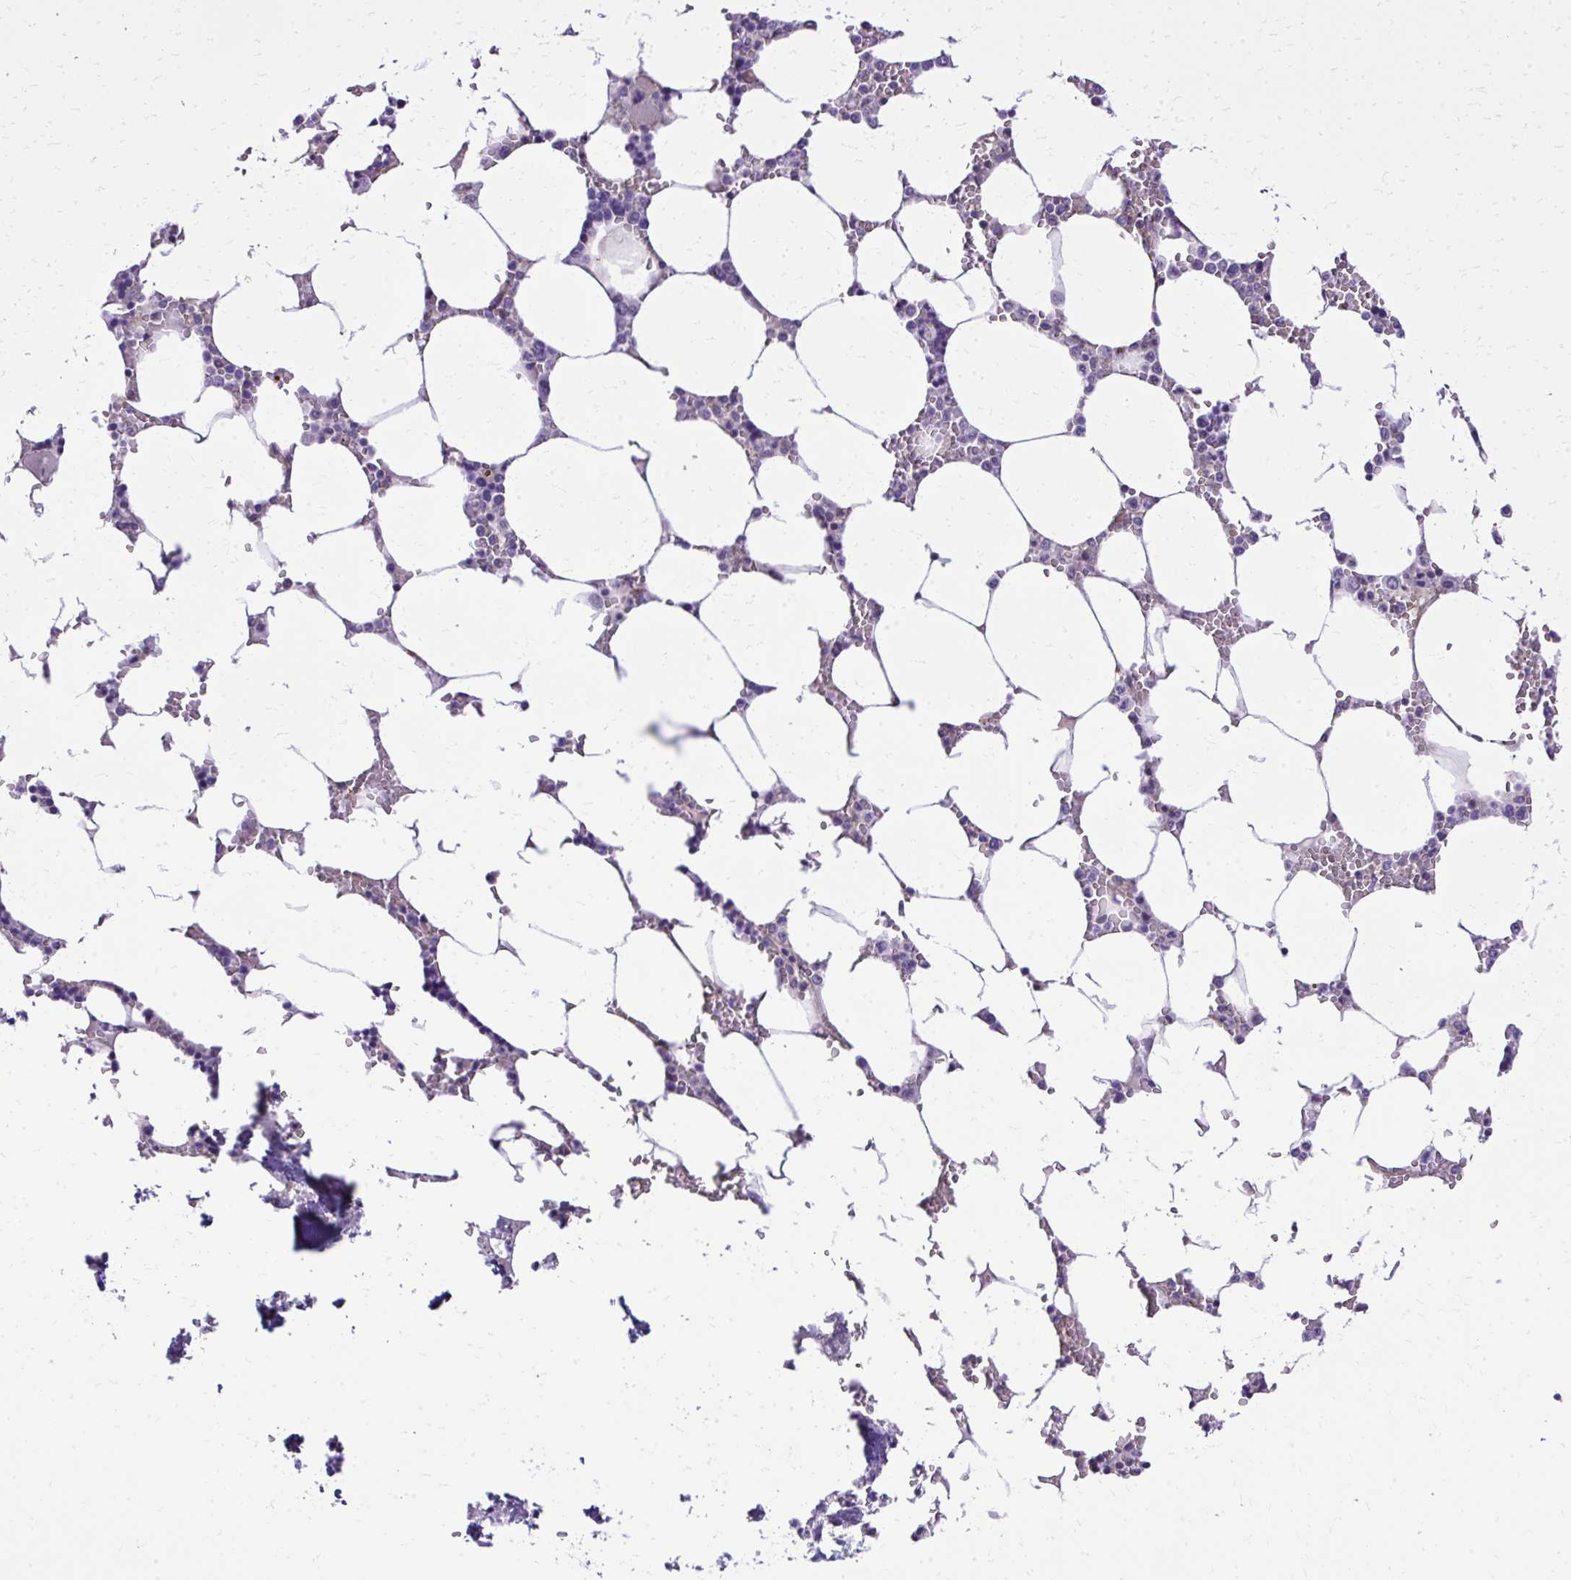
{"staining": {"intensity": "negative", "quantity": "none", "location": "none"}, "tissue": "bone marrow", "cell_type": "Hematopoietic cells", "image_type": "normal", "snomed": [{"axis": "morphology", "description": "Normal tissue, NOS"}, {"axis": "topography", "description": "Bone marrow"}], "caption": "The micrograph reveals no significant staining in hematopoietic cells of bone marrow.", "gene": "RUNDC3B", "patient": {"sex": "male", "age": 64}}